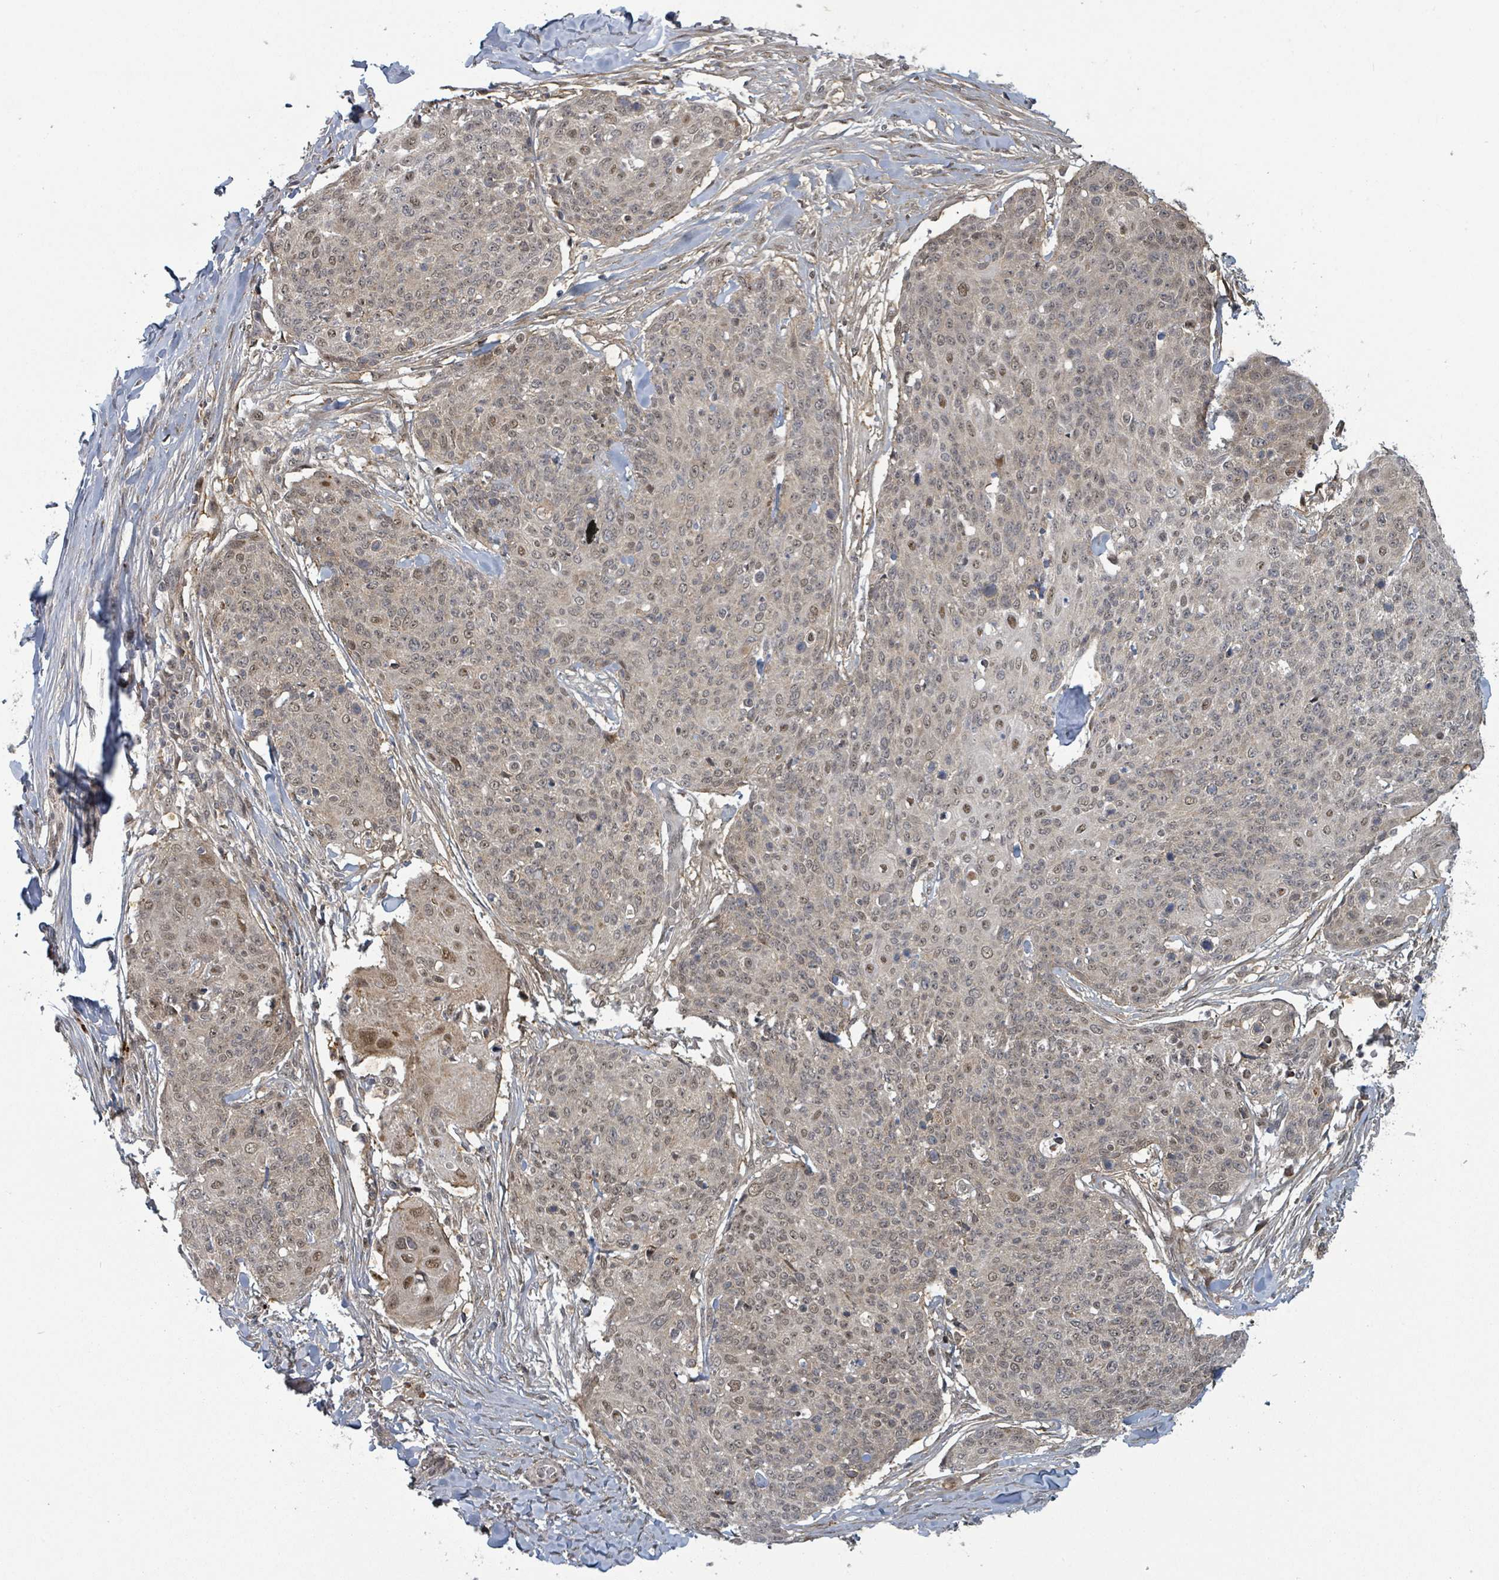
{"staining": {"intensity": "moderate", "quantity": "25%-75%", "location": "cytoplasmic/membranous,nuclear"}, "tissue": "skin cancer", "cell_type": "Tumor cells", "image_type": "cancer", "snomed": [{"axis": "morphology", "description": "Squamous cell carcinoma, NOS"}, {"axis": "topography", "description": "Skin"}, {"axis": "topography", "description": "Vulva"}], "caption": "IHC of skin cancer (squamous cell carcinoma) reveals medium levels of moderate cytoplasmic/membranous and nuclear positivity in approximately 25%-75% of tumor cells.", "gene": "GTF3C1", "patient": {"sex": "female", "age": 85}}